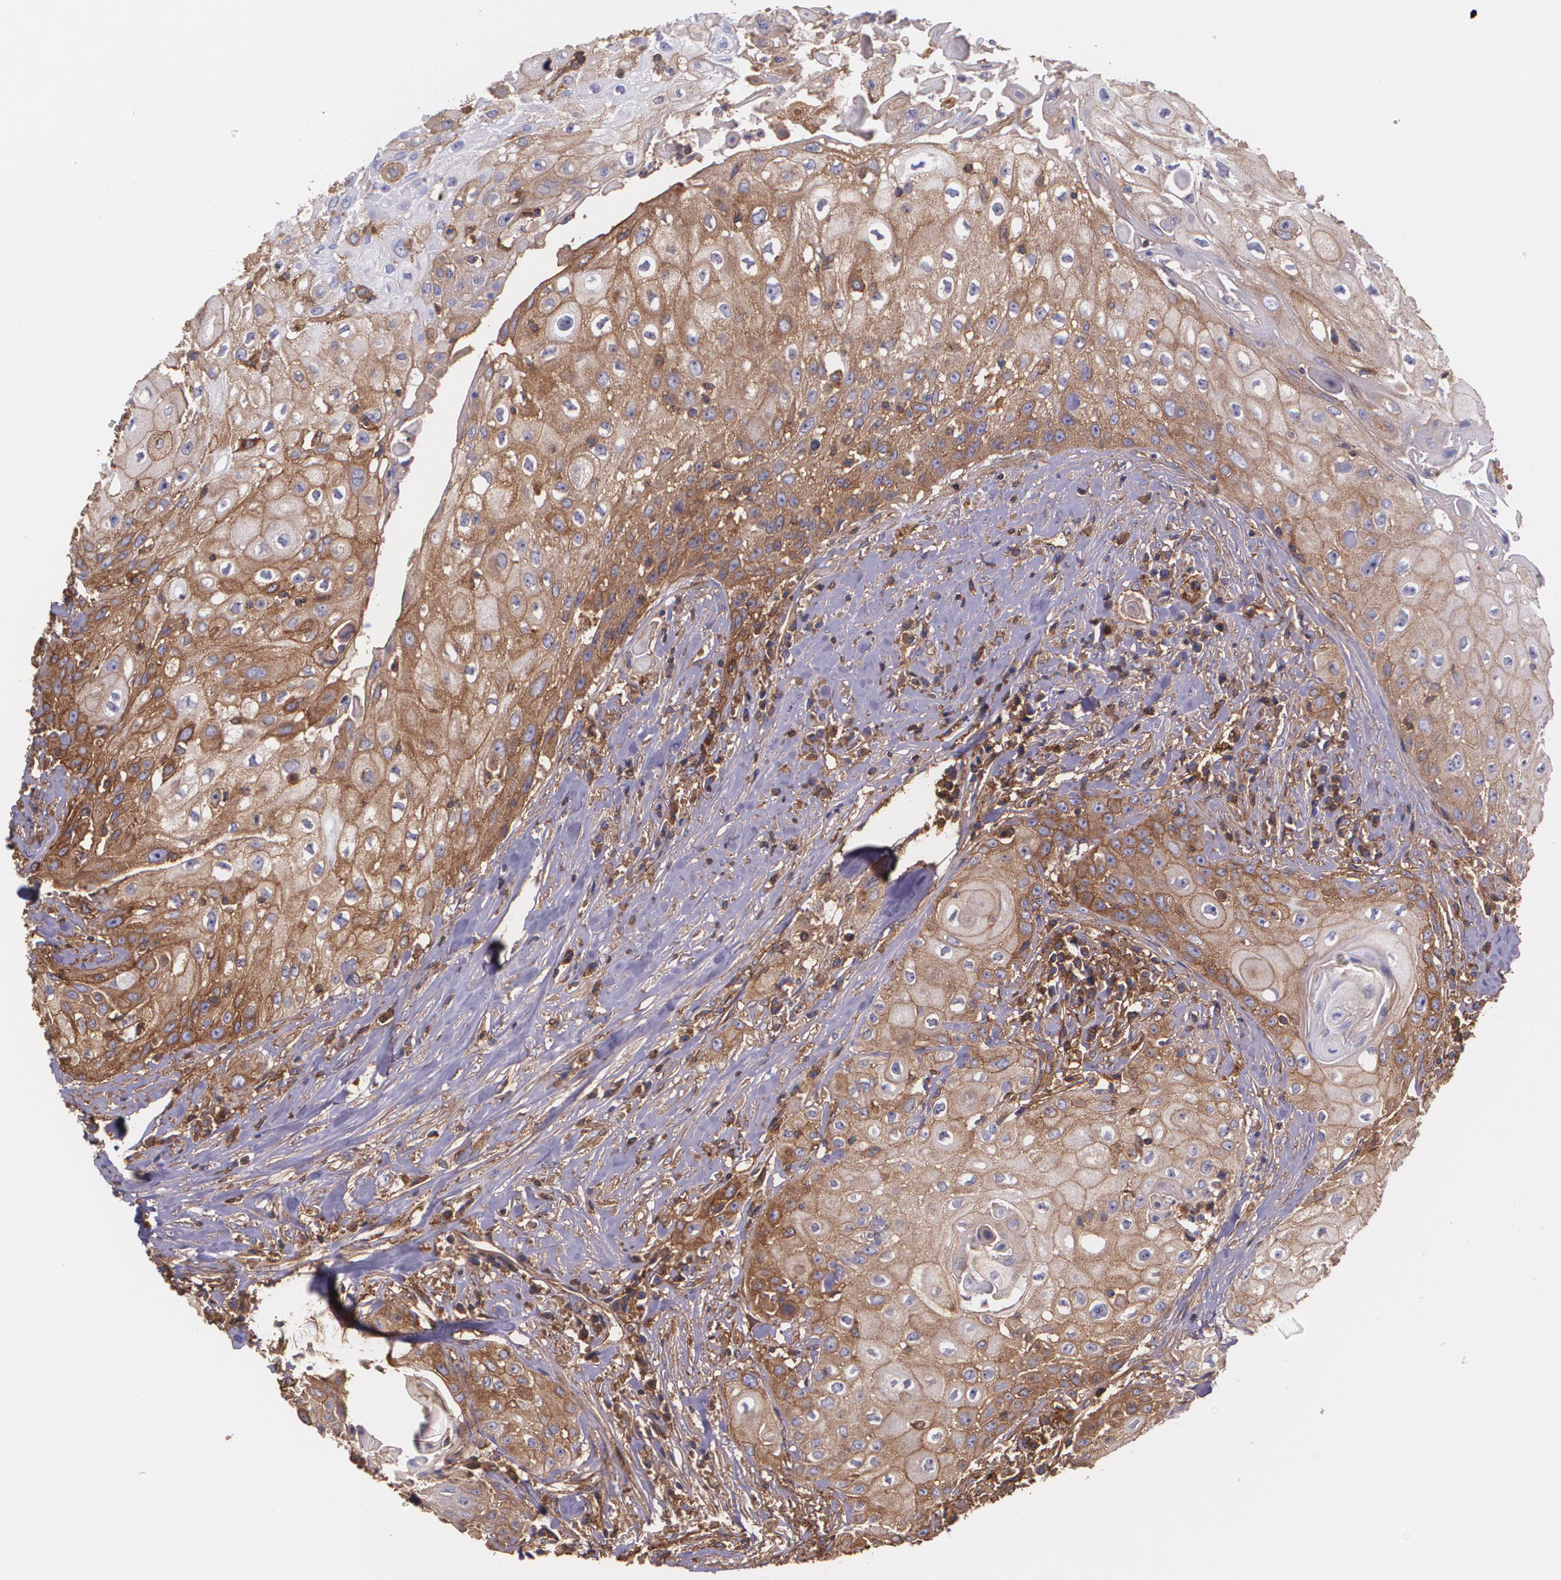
{"staining": {"intensity": "weak", "quantity": "25%-75%", "location": "cytoplasmic/membranous"}, "tissue": "head and neck cancer", "cell_type": "Tumor cells", "image_type": "cancer", "snomed": [{"axis": "morphology", "description": "Squamous cell carcinoma, NOS"}, {"axis": "topography", "description": "Oral tissue"}, {"axis": "topography", "description": "Head-Neck"}], "caption": "Brown immunohistochemical staining in human head and neck cancer (squamous cell carcinoma) shows weak cytoplasmic/membranous expression in approximately 25%-75% of tumor cells.", "gene": "B2M", "patient": {"sex": "female", "age": 82}}